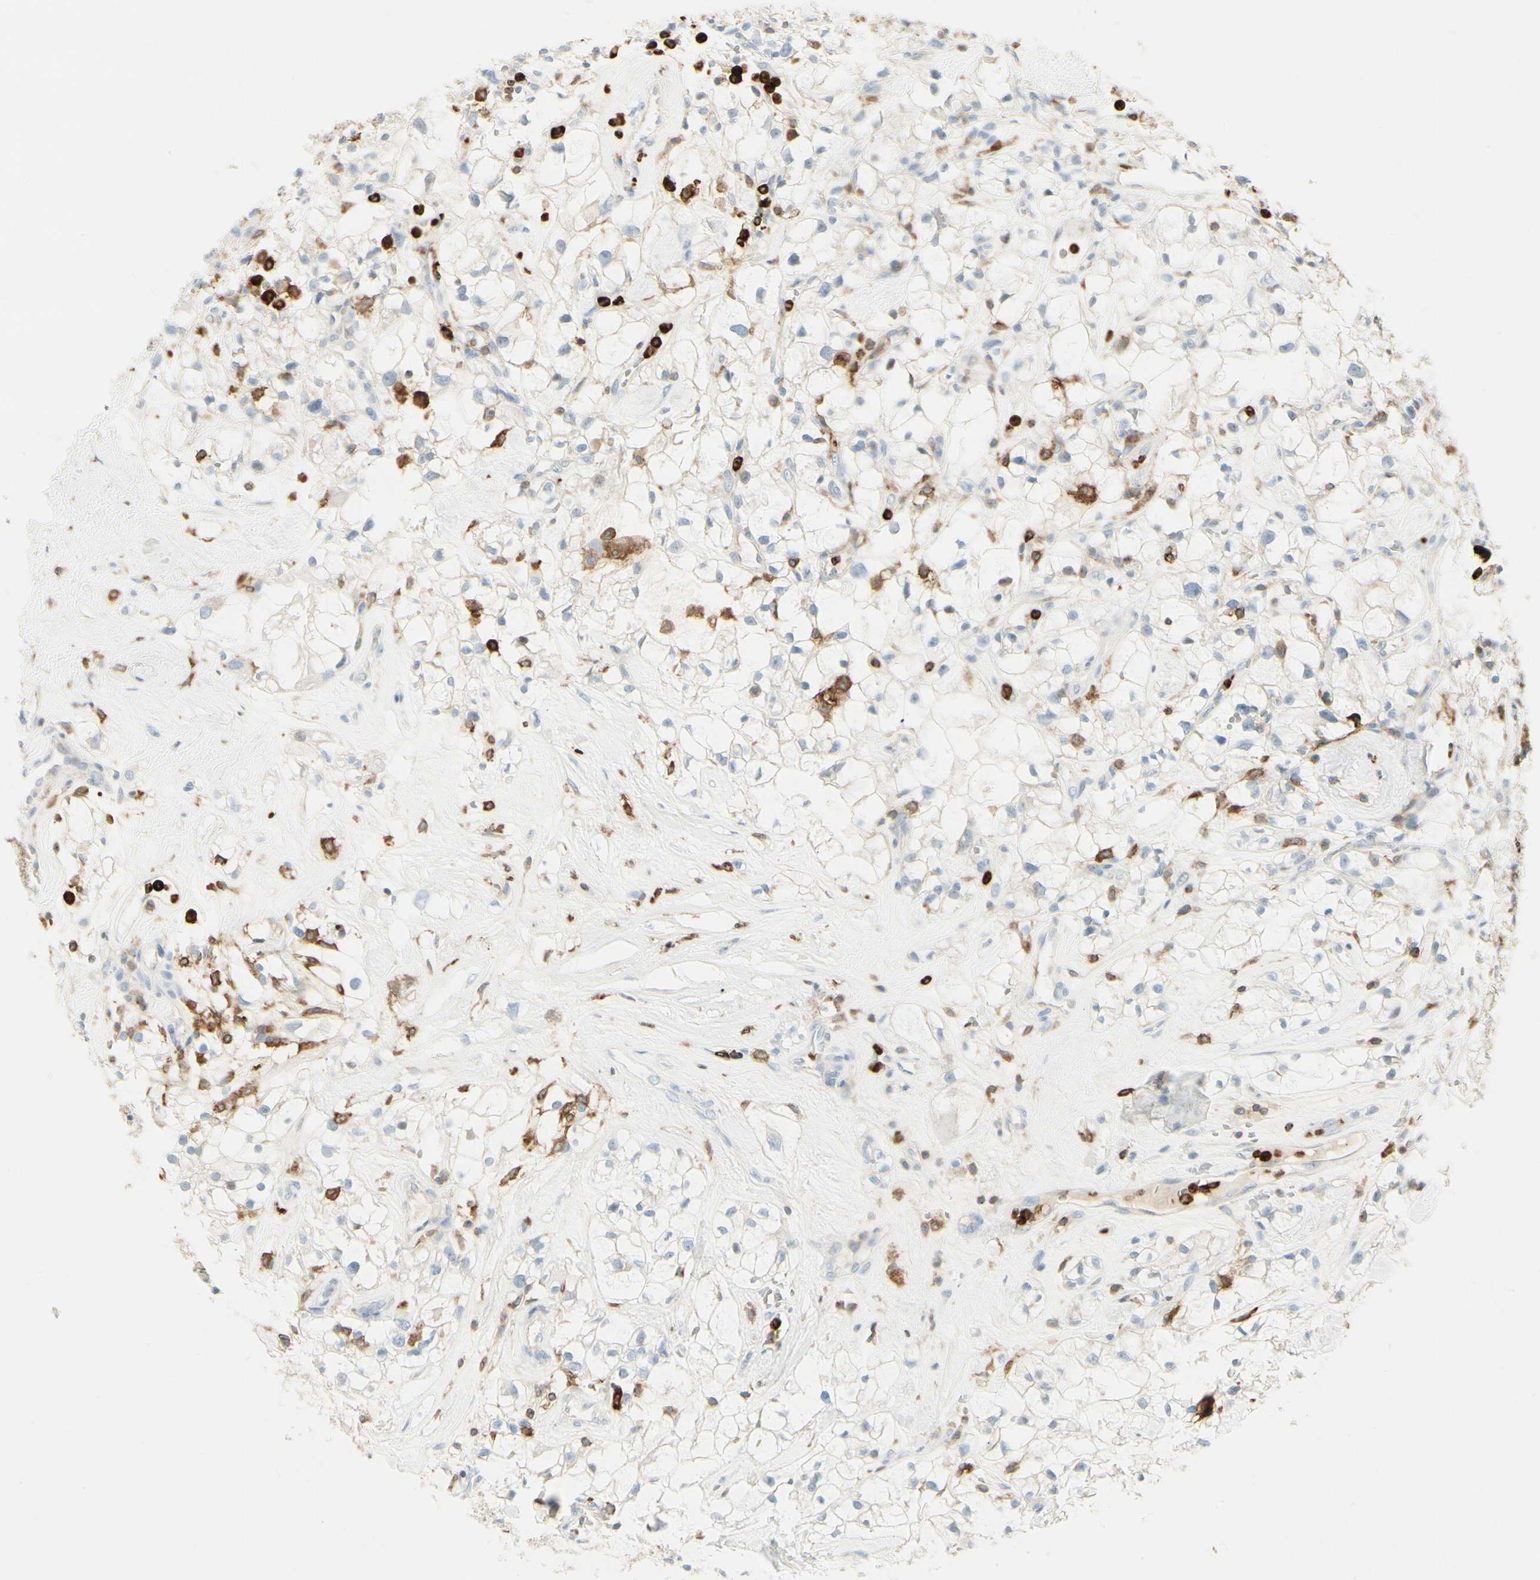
{"staining": {"intensity": "negative", "quantity": "none", "location": "none"}, "tissue": "renal cancer", "cell_type": "Tumor cells", "image_type": "cancer", "snomed": [{"axis": "morphology", "description": "Adenocarcinoma, NOS"}, {"axis": "topography", "description": "Kidney"}], "caption": "Immunohistochemical staining of human adenocarcinoma (renal) demonstrates no significant staining in tumor cells.", "gene": "ITGB2", "patient": {"sex": "female", "age": 60}}